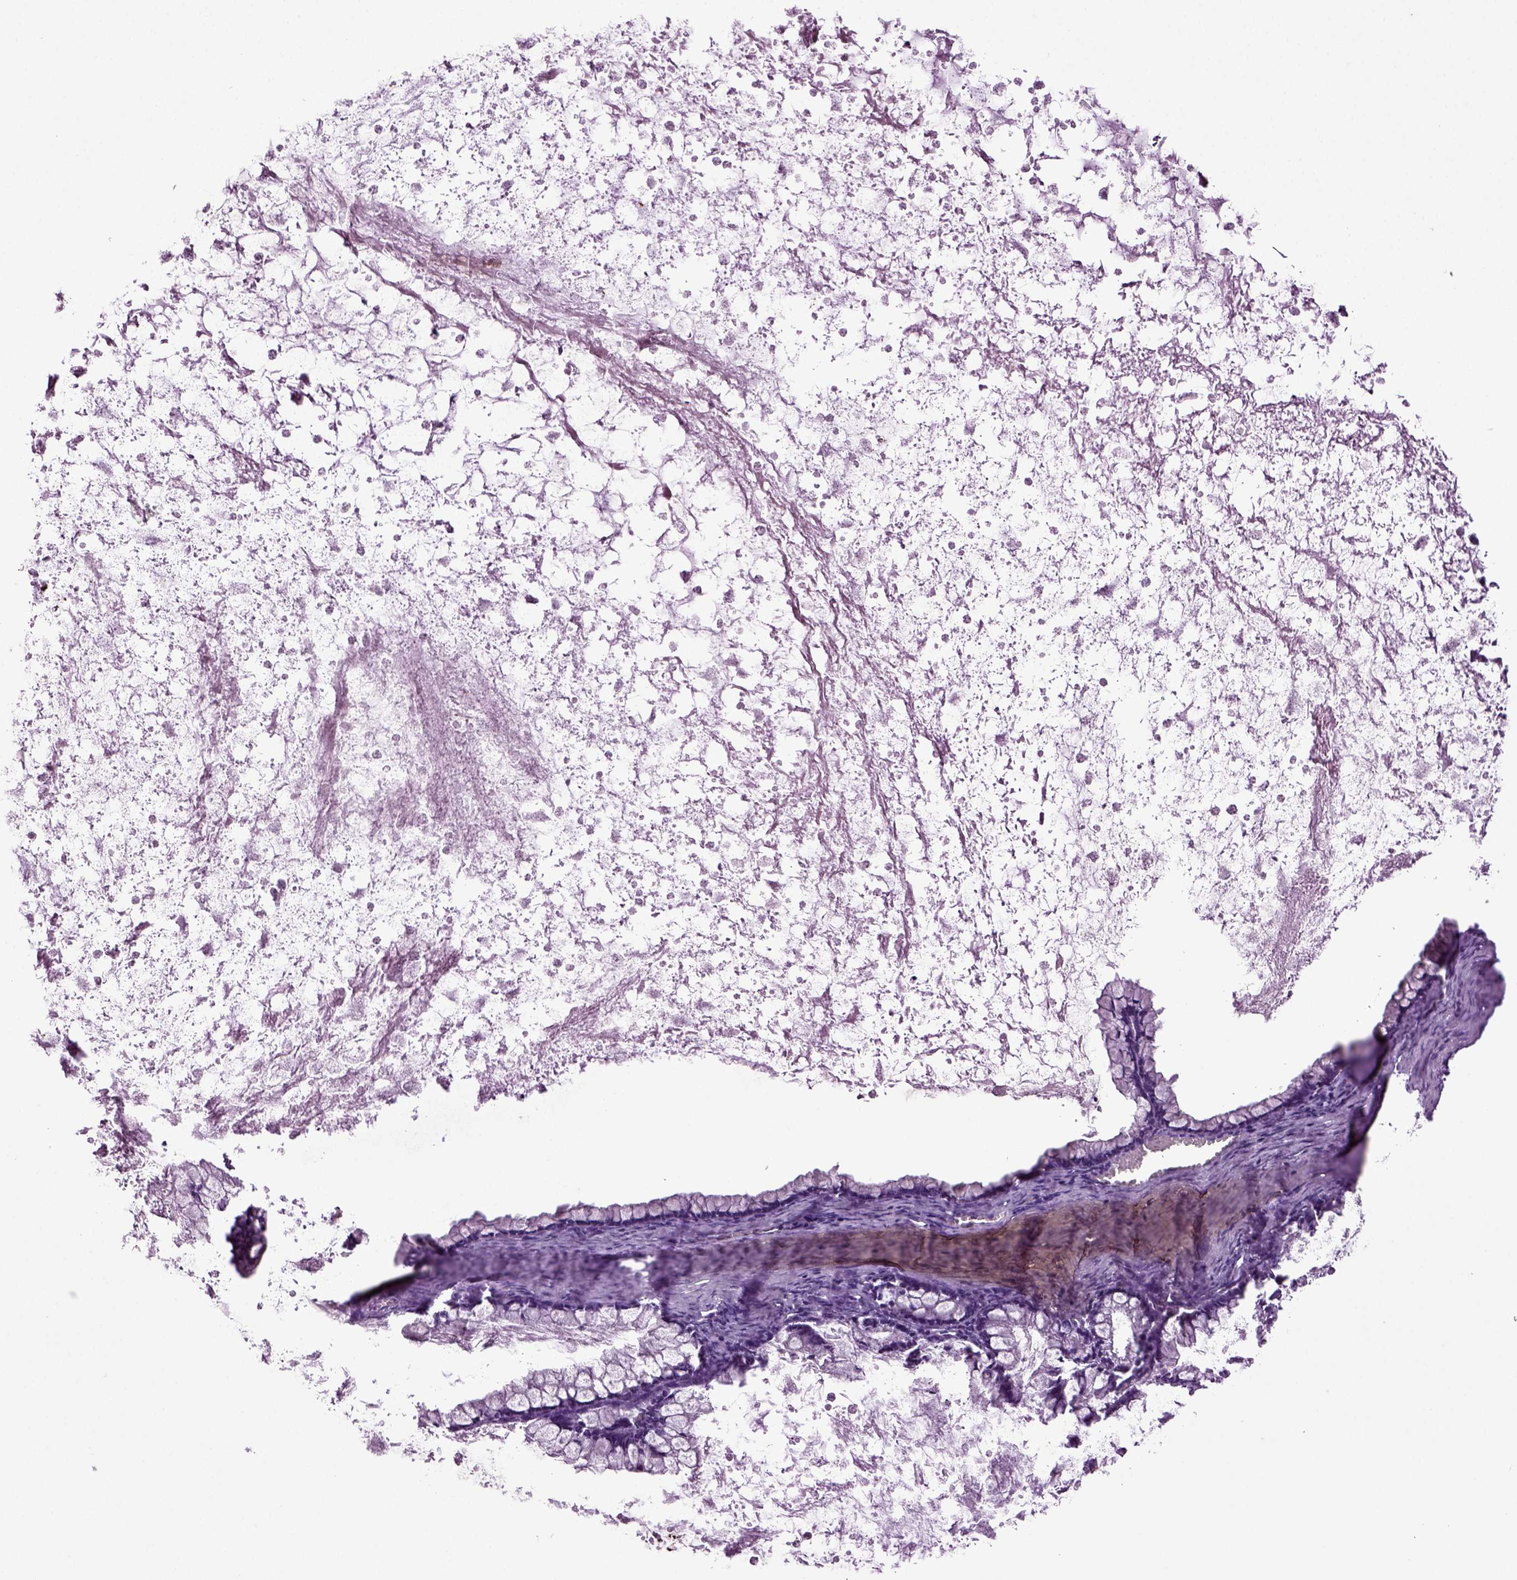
{"staining": {"intensity": "negative", "quantity": "none", "location": "none"}, "tissue": "ovarian cancer", "cell_type": "Tumor cells", "image_type": "cancer", "snomed": [{"axis": "morphology", "description": "Cystadenocarcinoma, mucinous, NOS"}, {"axis": "topography", "description": "Ovary"}], "caption": "Human ovarian cancer (mucinous cystadenocarcinoma) stained for a protein using immunohistochemistry (IHC) exhibits no expression in tumor cells.", "gene": "FGF11", "patient": {"sex": "female", "age": 67}}